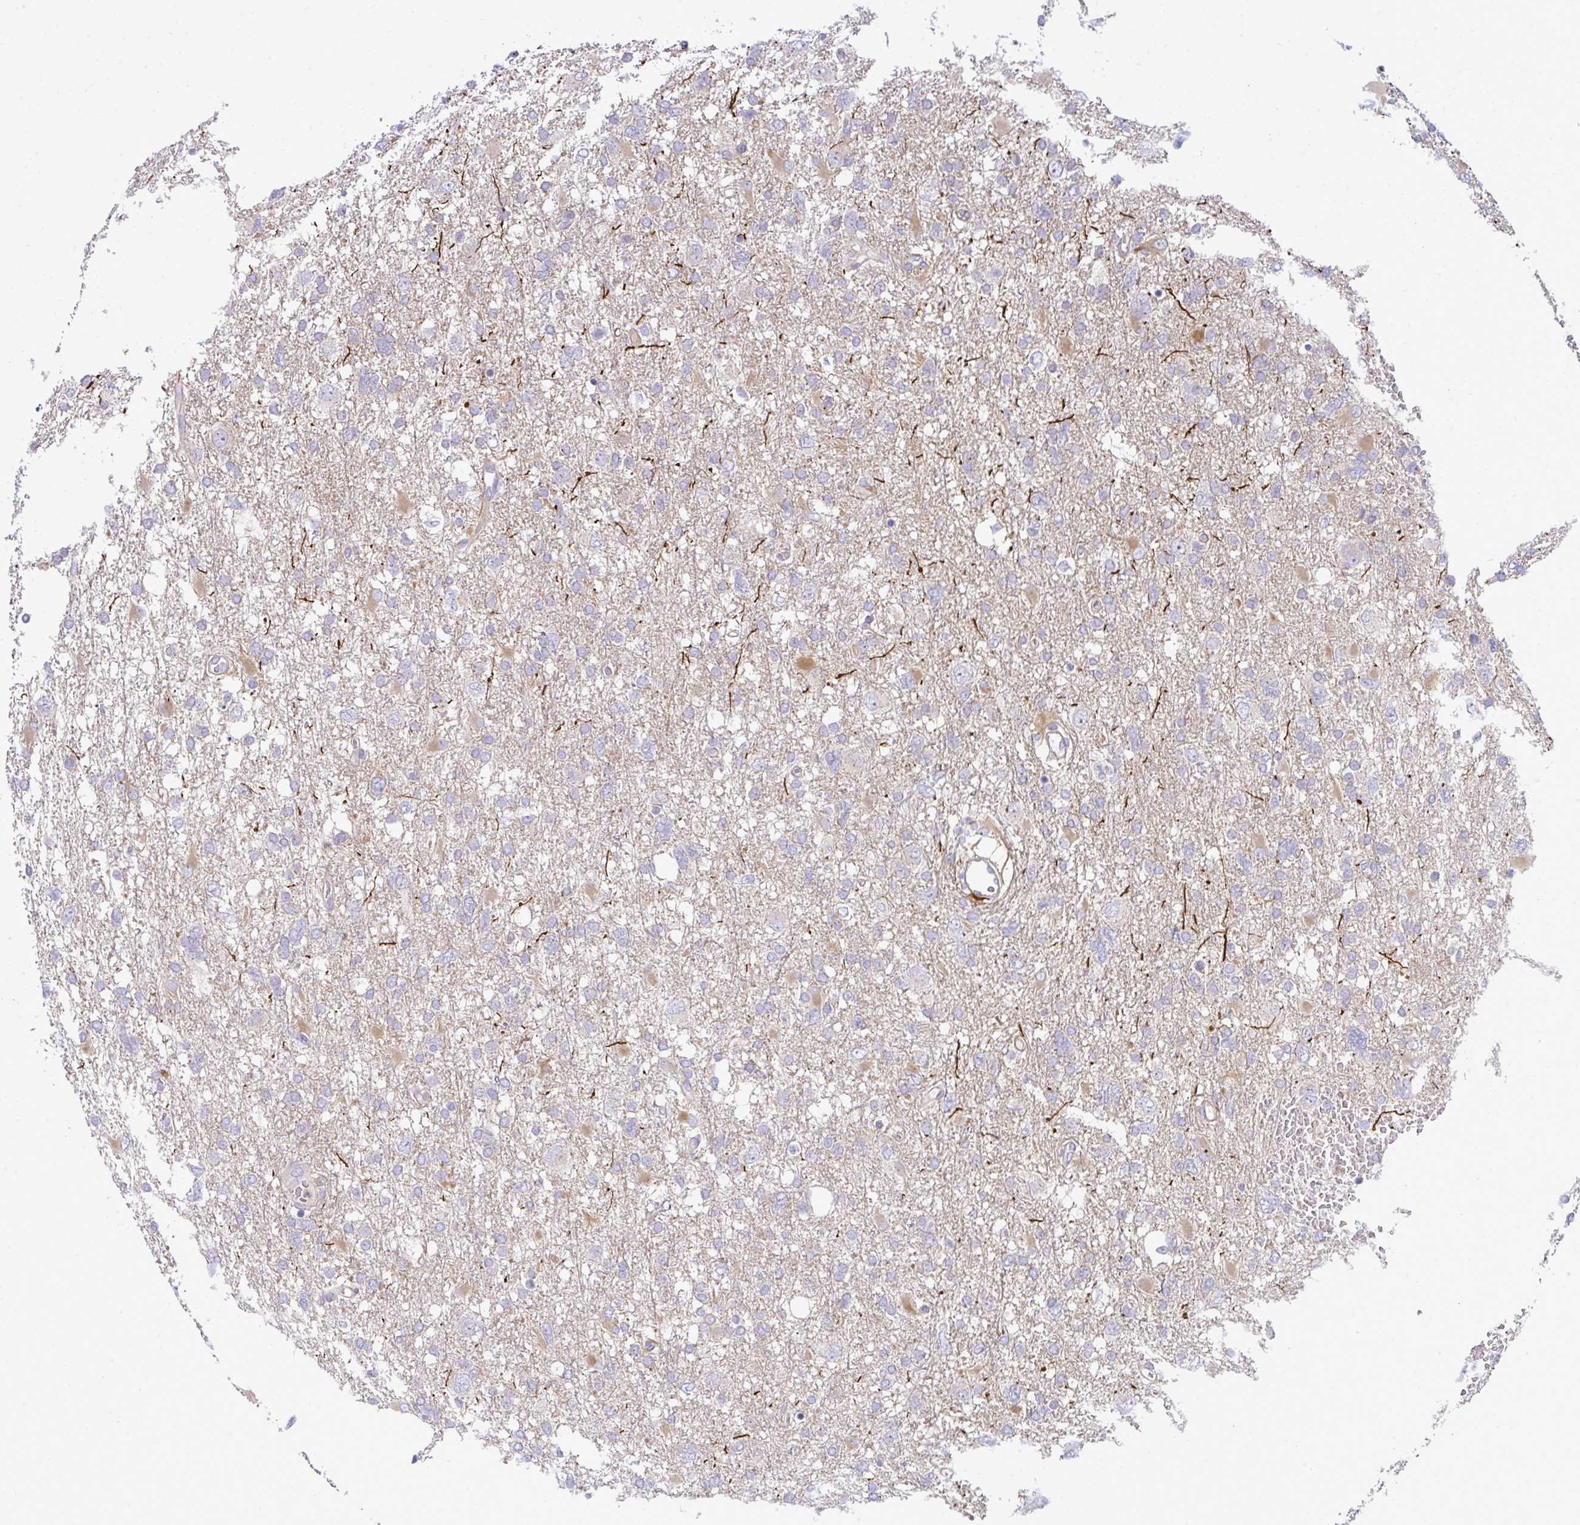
{"staining": {"intensity": "negative", "quantity": "none", "location": "none"}, "tissue": "glioma", "cell_type": "Tumor cells", "image_type": "cancer", "snomed": [{"axis": "morphology", "description": "Glioma, malignant, High grade"}, {"axis": "topography", "description": "Brain"}], "caption": "A high-resolution photomicrograph shows immunohistochemistry staining of malignant glioma (high-grade), which reveals no significant expression in tumor cells. The staining was performed using DAB (3,3'-diaminobenzidine) to visualize the protein expression in brown, while the nuclei were stained in blue with hematoxylin (Magnification: 20x).", "gene": "SLC30A6", "patient": {"sex": "male", "age": 61}}